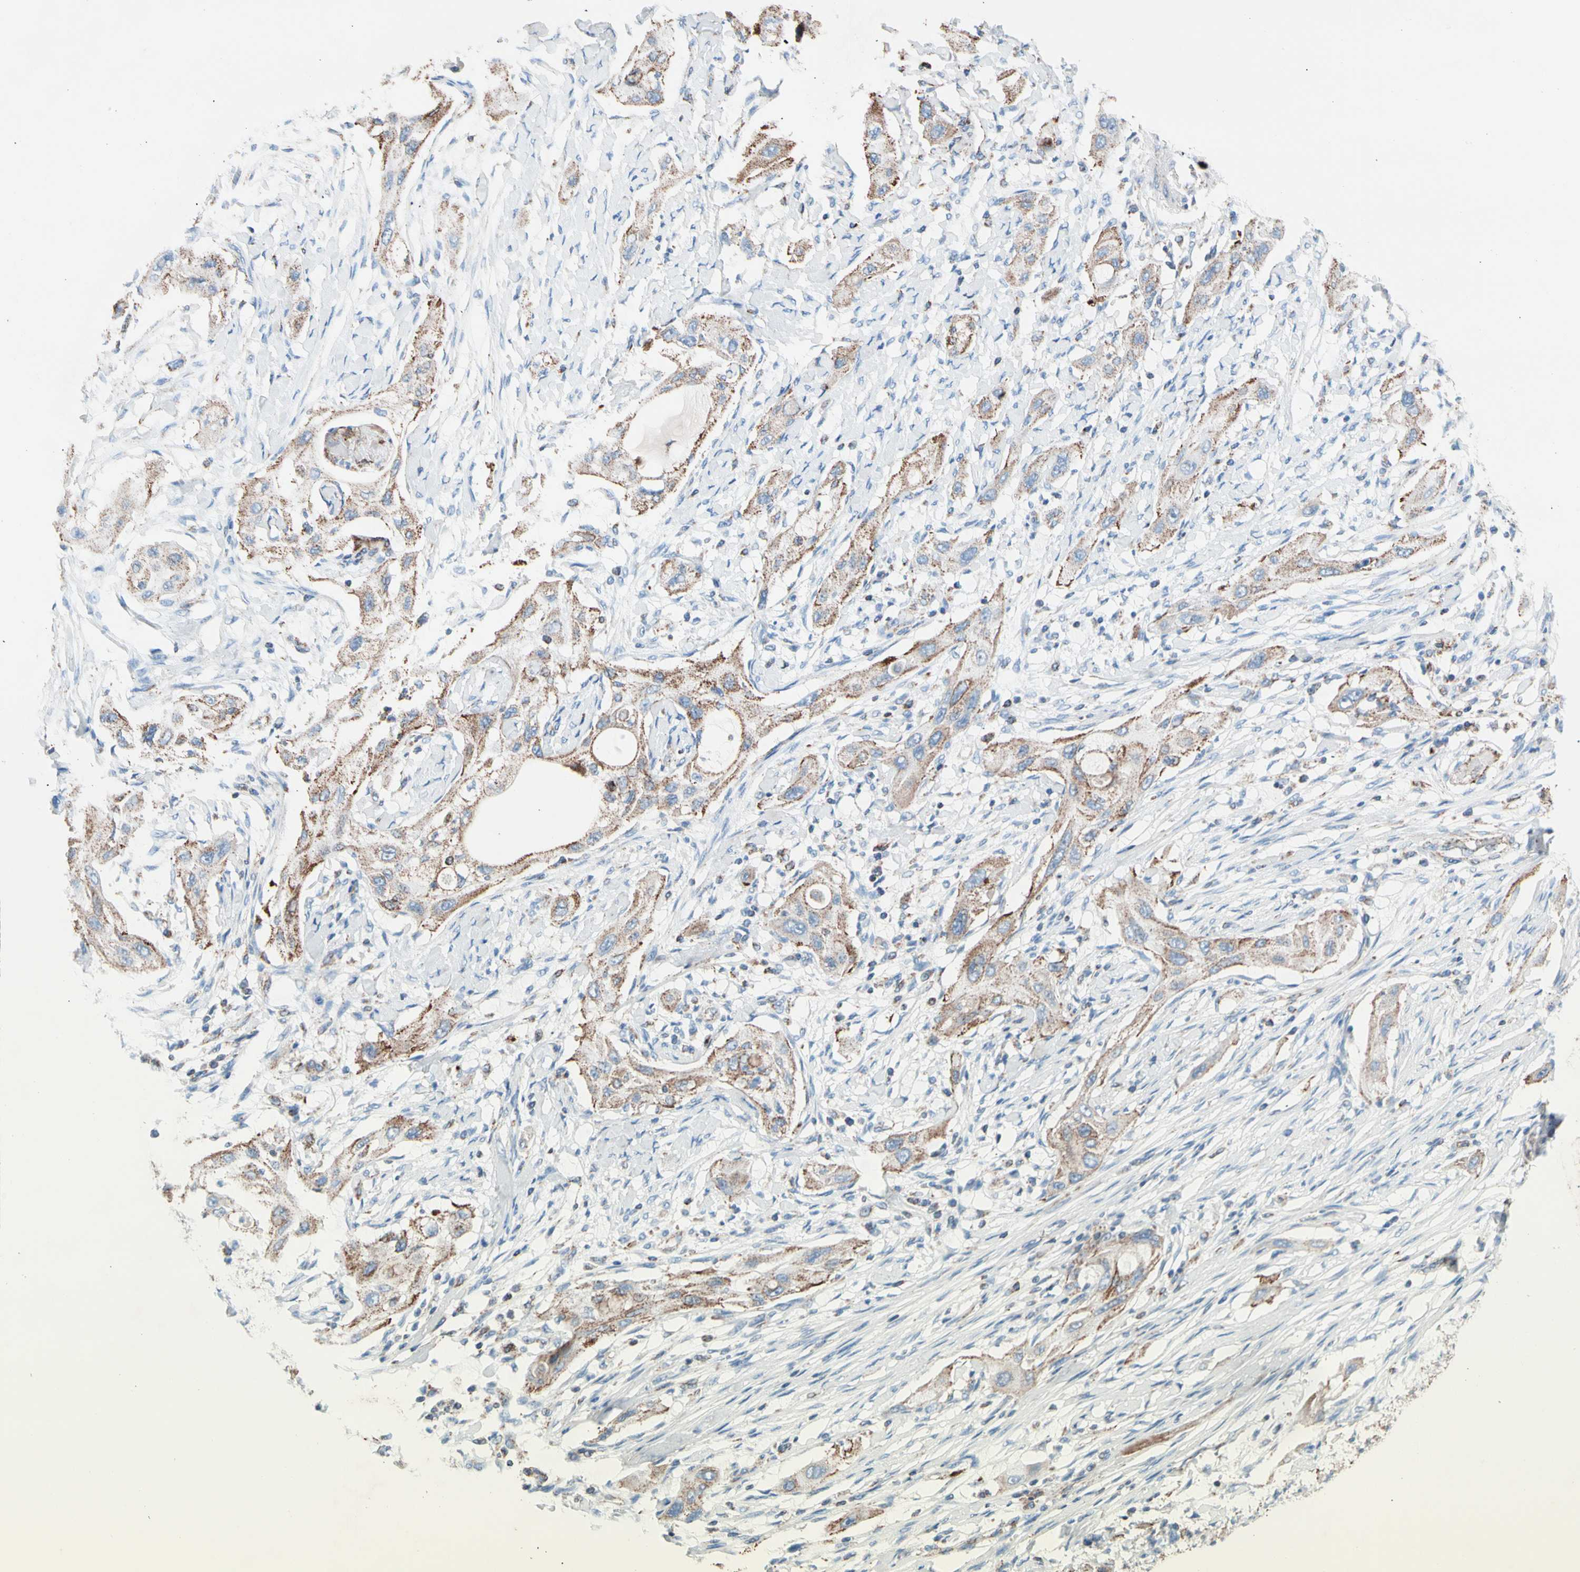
{"staining": {"intensity": "moderate", "quantity": ">75%", "location": "cytoplasmic/membranous"}, "tissue": "lung cancer", "cell_type": "Tumor cells", "image_type": "cancer", "snomed": [{"axis": "morphology", "description": "Squamous cell carcinoma, NOS"}, {"axis": "topography", "description": "Lung"}], "caption": "Lung squamous cell carcinoma was stained to show a protein in brown. There is medium levels of moderate cytoplasmic/membranous expression in approximately >75% of tumor cells. (brown staining indicates protein expression, while blue staining denotes nuclei).", "gene": "HK1", "patient": {"sex": "female", "age": 47}}